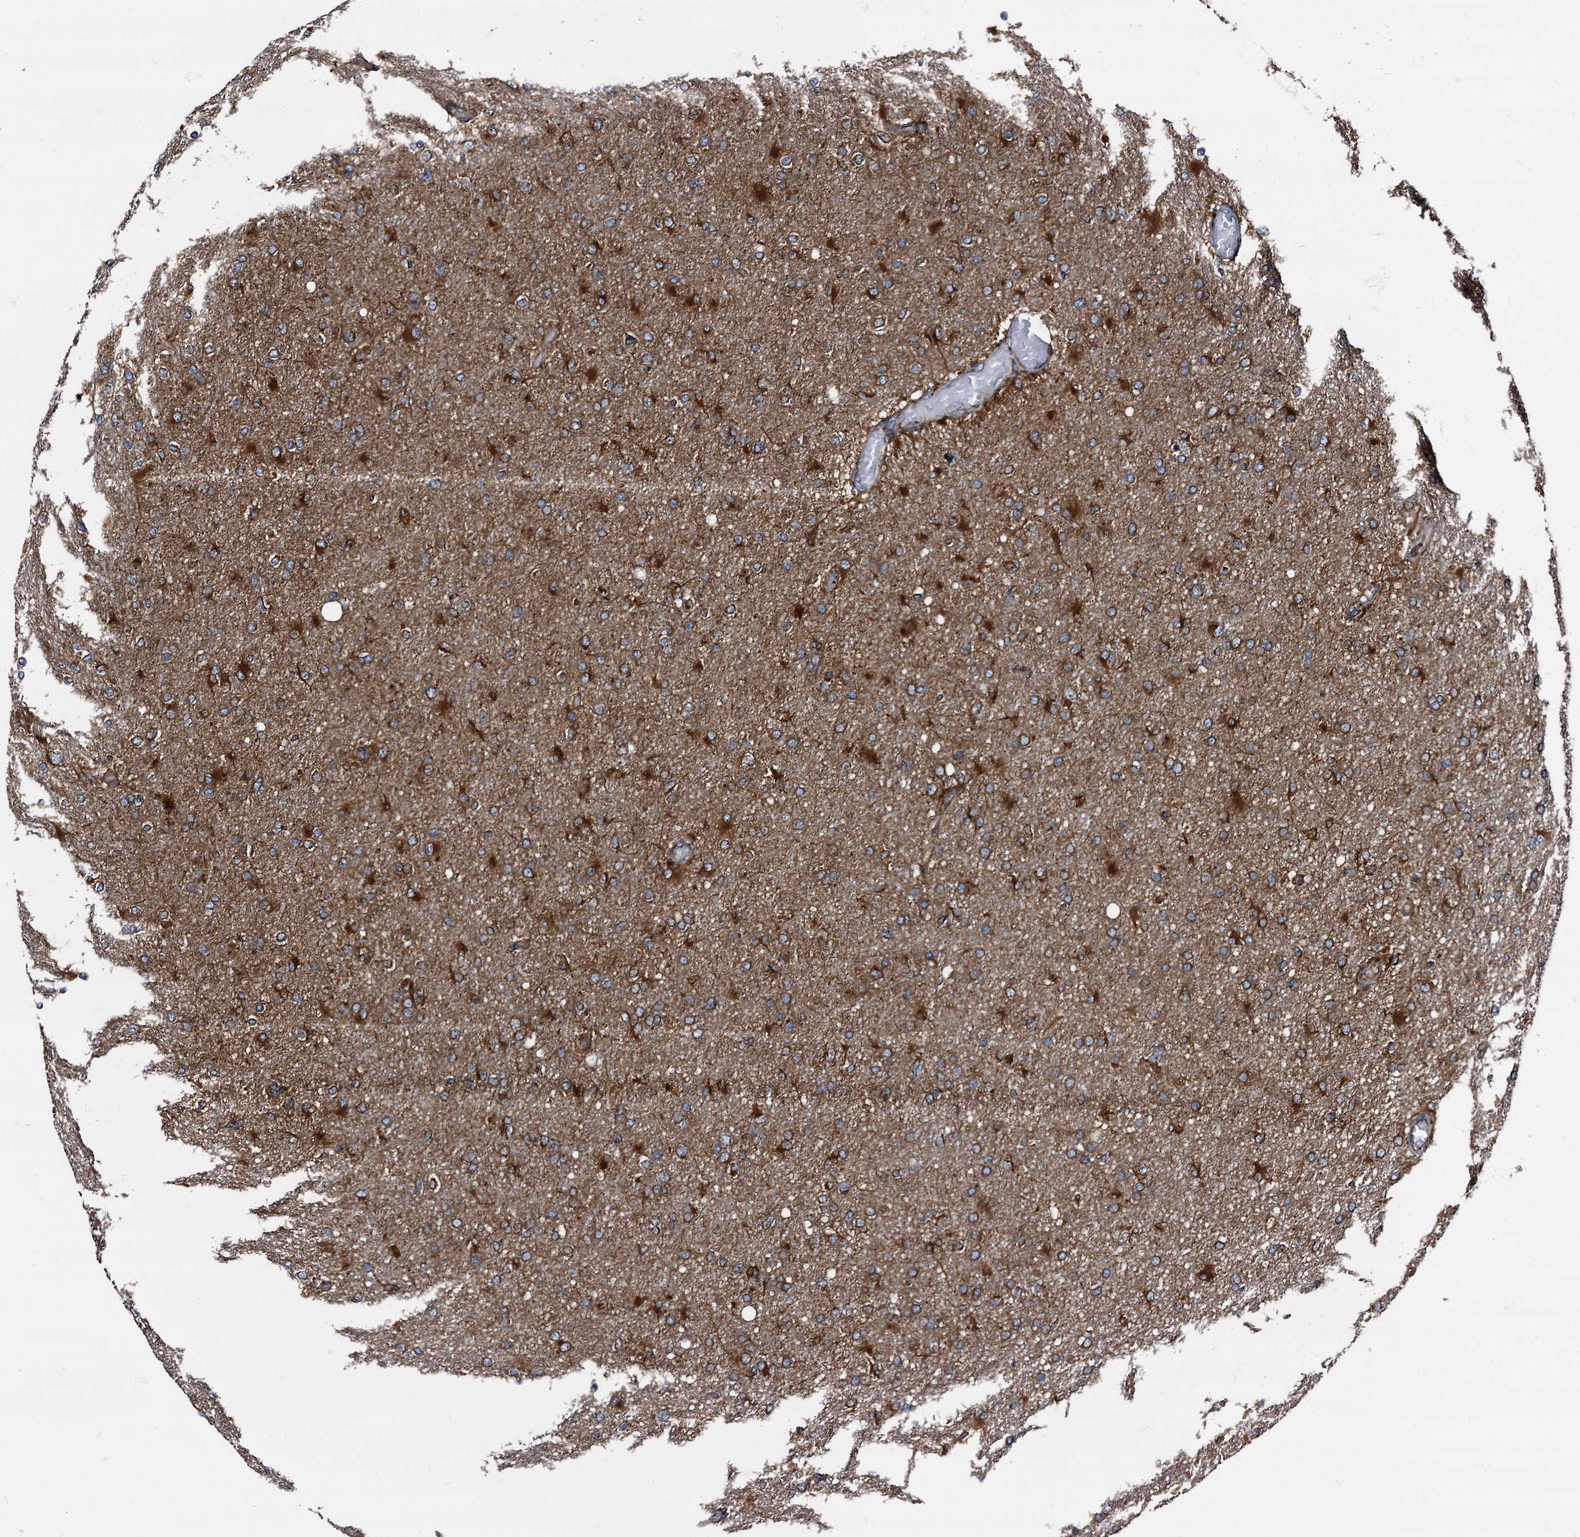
{"staining": {"intensity": "strong", "quantity": ">75%", "location": "cytoplasmic/membranous"}, "tissue": "glioma", "cell_type": "Tumor cells", "image_type": "cancer", "snomed": [{"axis": "morphology", "description": "Glioma, malignant, High grade"}, {"axis": "topography", "description": "Cerebral cortex"}], "caption": "Glioma stained for a protein (brown) displays strong cytoplasmic/membranous positive expression in about >75% of tumor cells.", "gene": "PEX5", "patient": {"sex": "female", "age": 36}}